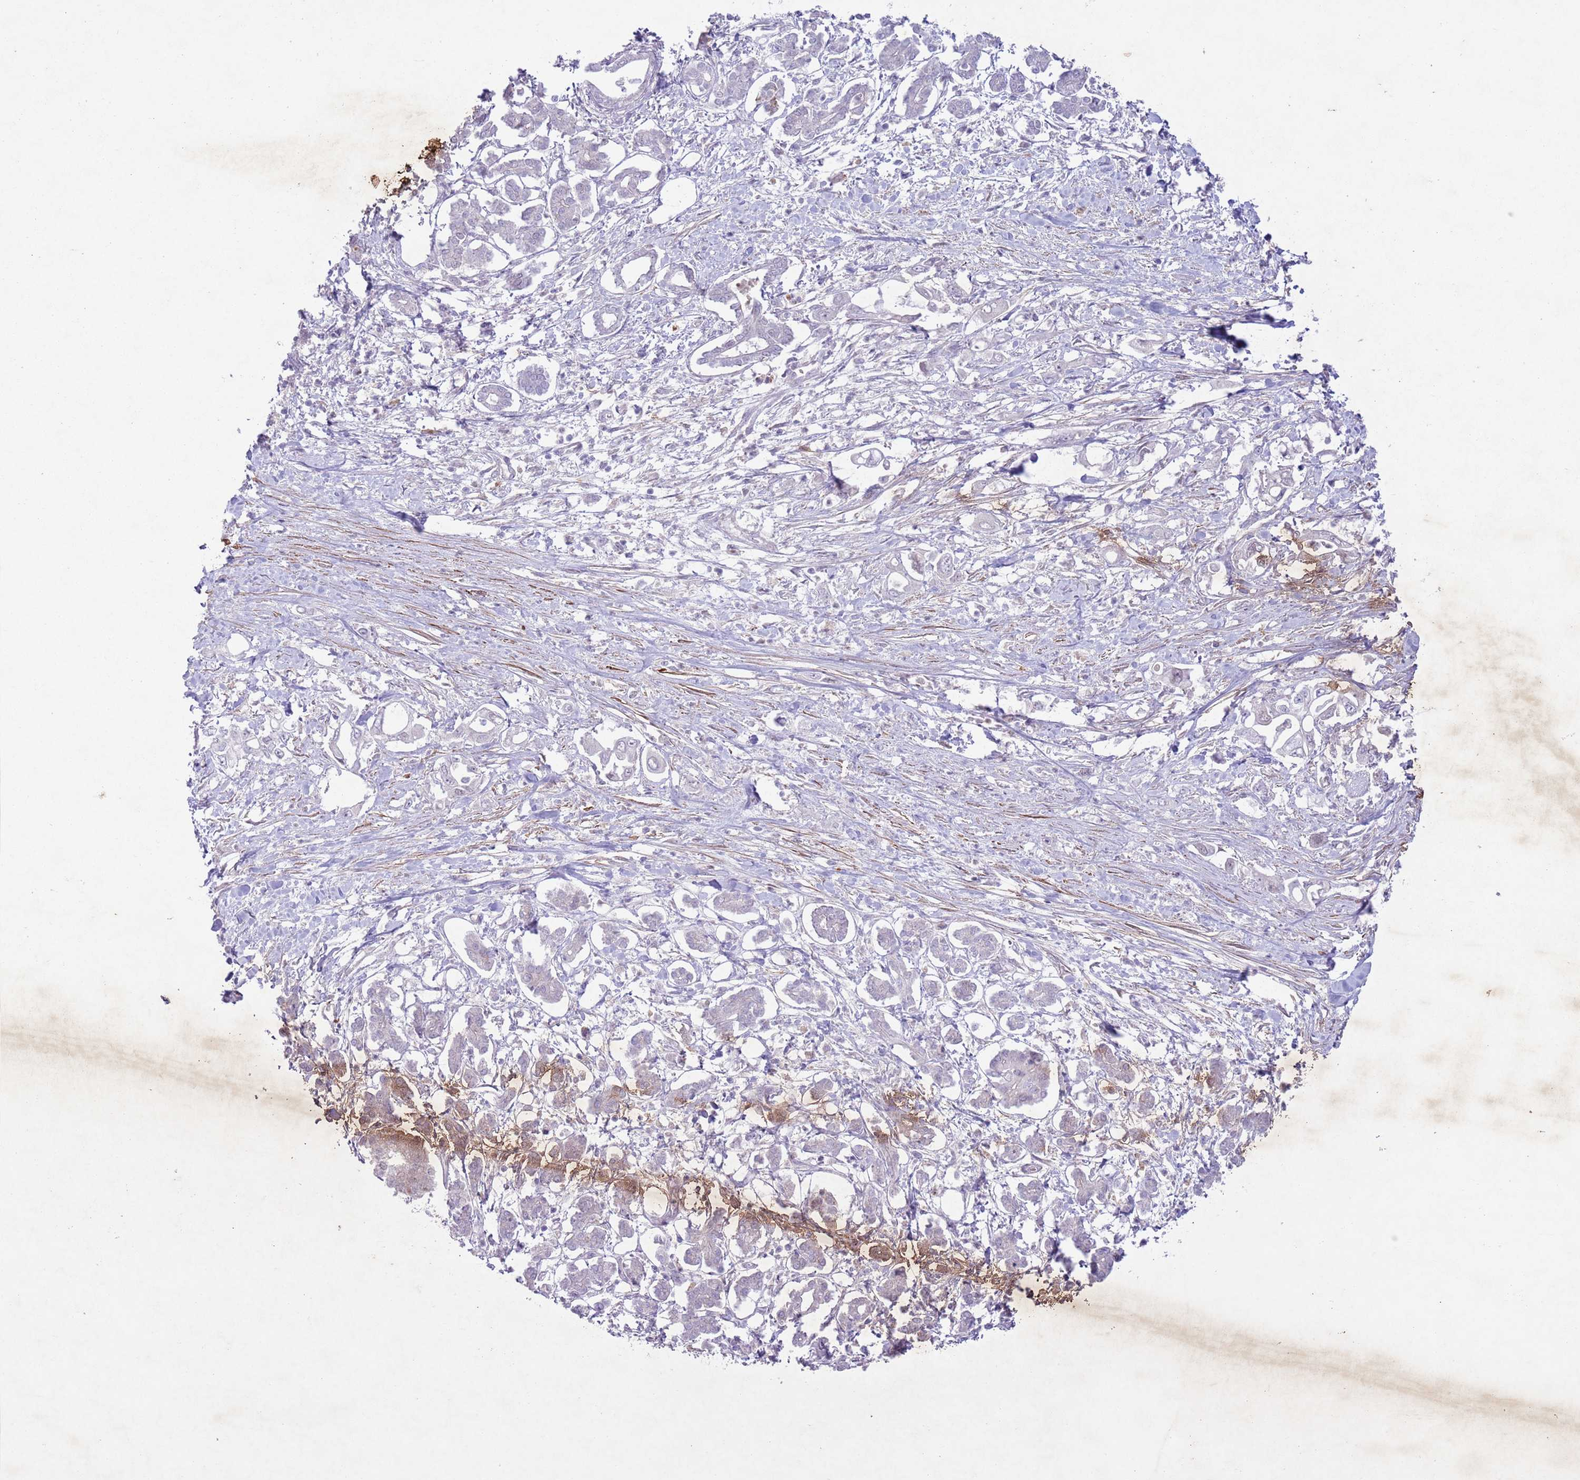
{"staining": {"intensity": "negative", "quantity": "none", "location": "none"}, "tissue": "pancreatic cancer", "cell_type": "Tumor cells", "image_type": "cancer", "snomed": [{"axis": "morphology", "description": "Adenocarcinoma, NOS"}, {"axis": "topography", "description": "Pancreas"}], "caption": "The histopathology image shows no significant positivity in tumor cells of pancreatic cancer (adenocarcinoma).", "gene": "CCNI", "patient": {"sex": "male", "age": 61}}